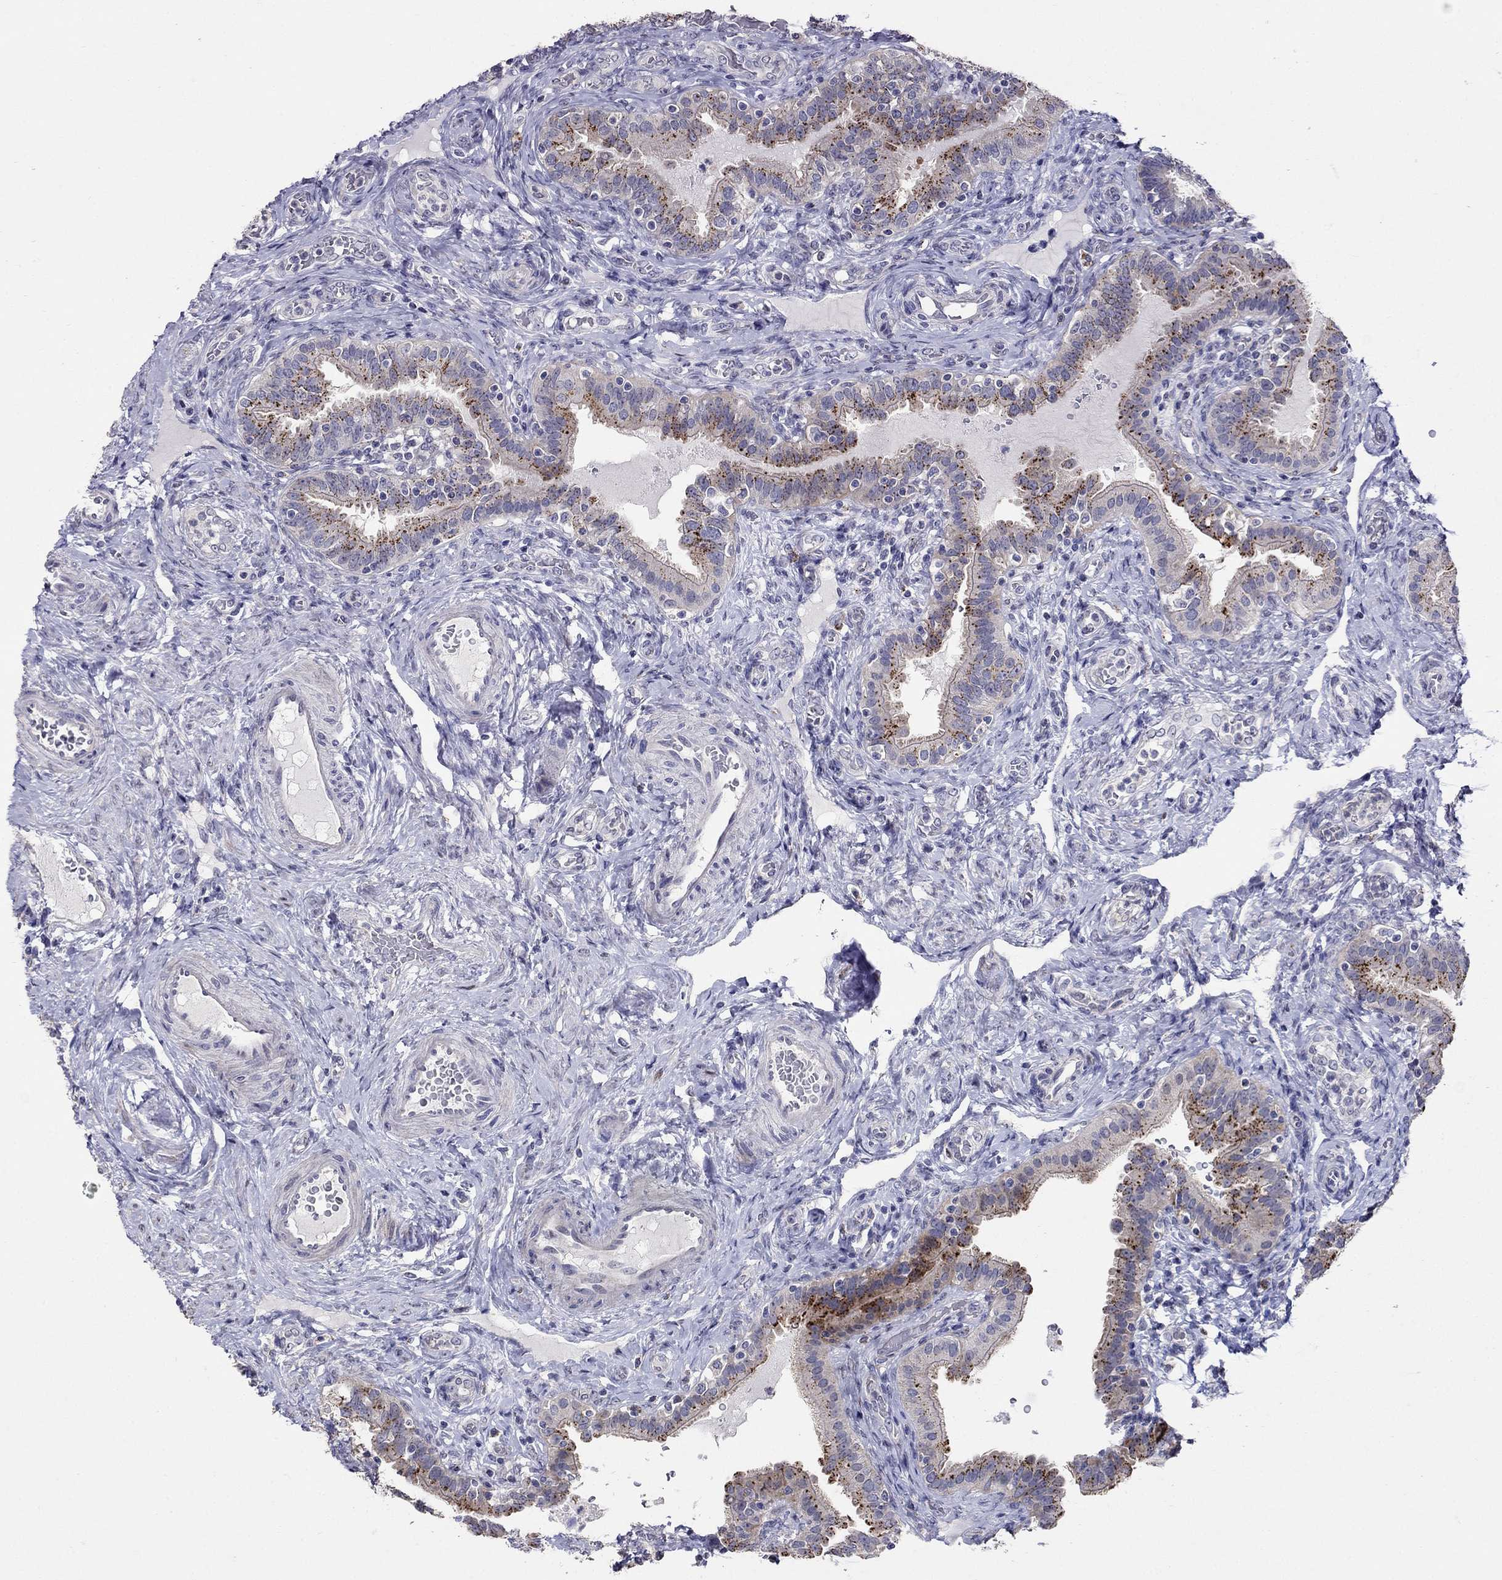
{"staining": {"intensity": "moderate", "quantity": "<25%", "location": "cytoplasmic/membranous"}, "tissue": "fallopian tube", "cell_type": "Glandular cells", "image_type": "normal", "snomed": [{"axis": "morphology", "description": "Normal tissue, NOS"}, {"axis": "topography", "description": "Fallopian tube"}, {"axis": "topography", "description": "Ovary"}], "caption": "Immunohistochemistry of benign fallopian tube shows low levels of moderate cytoplasmic/membranous positivity in approximately <25% of glandular cells.", "gene": "MAGEB4", "patient": {"sex": "female", "age": 41}}